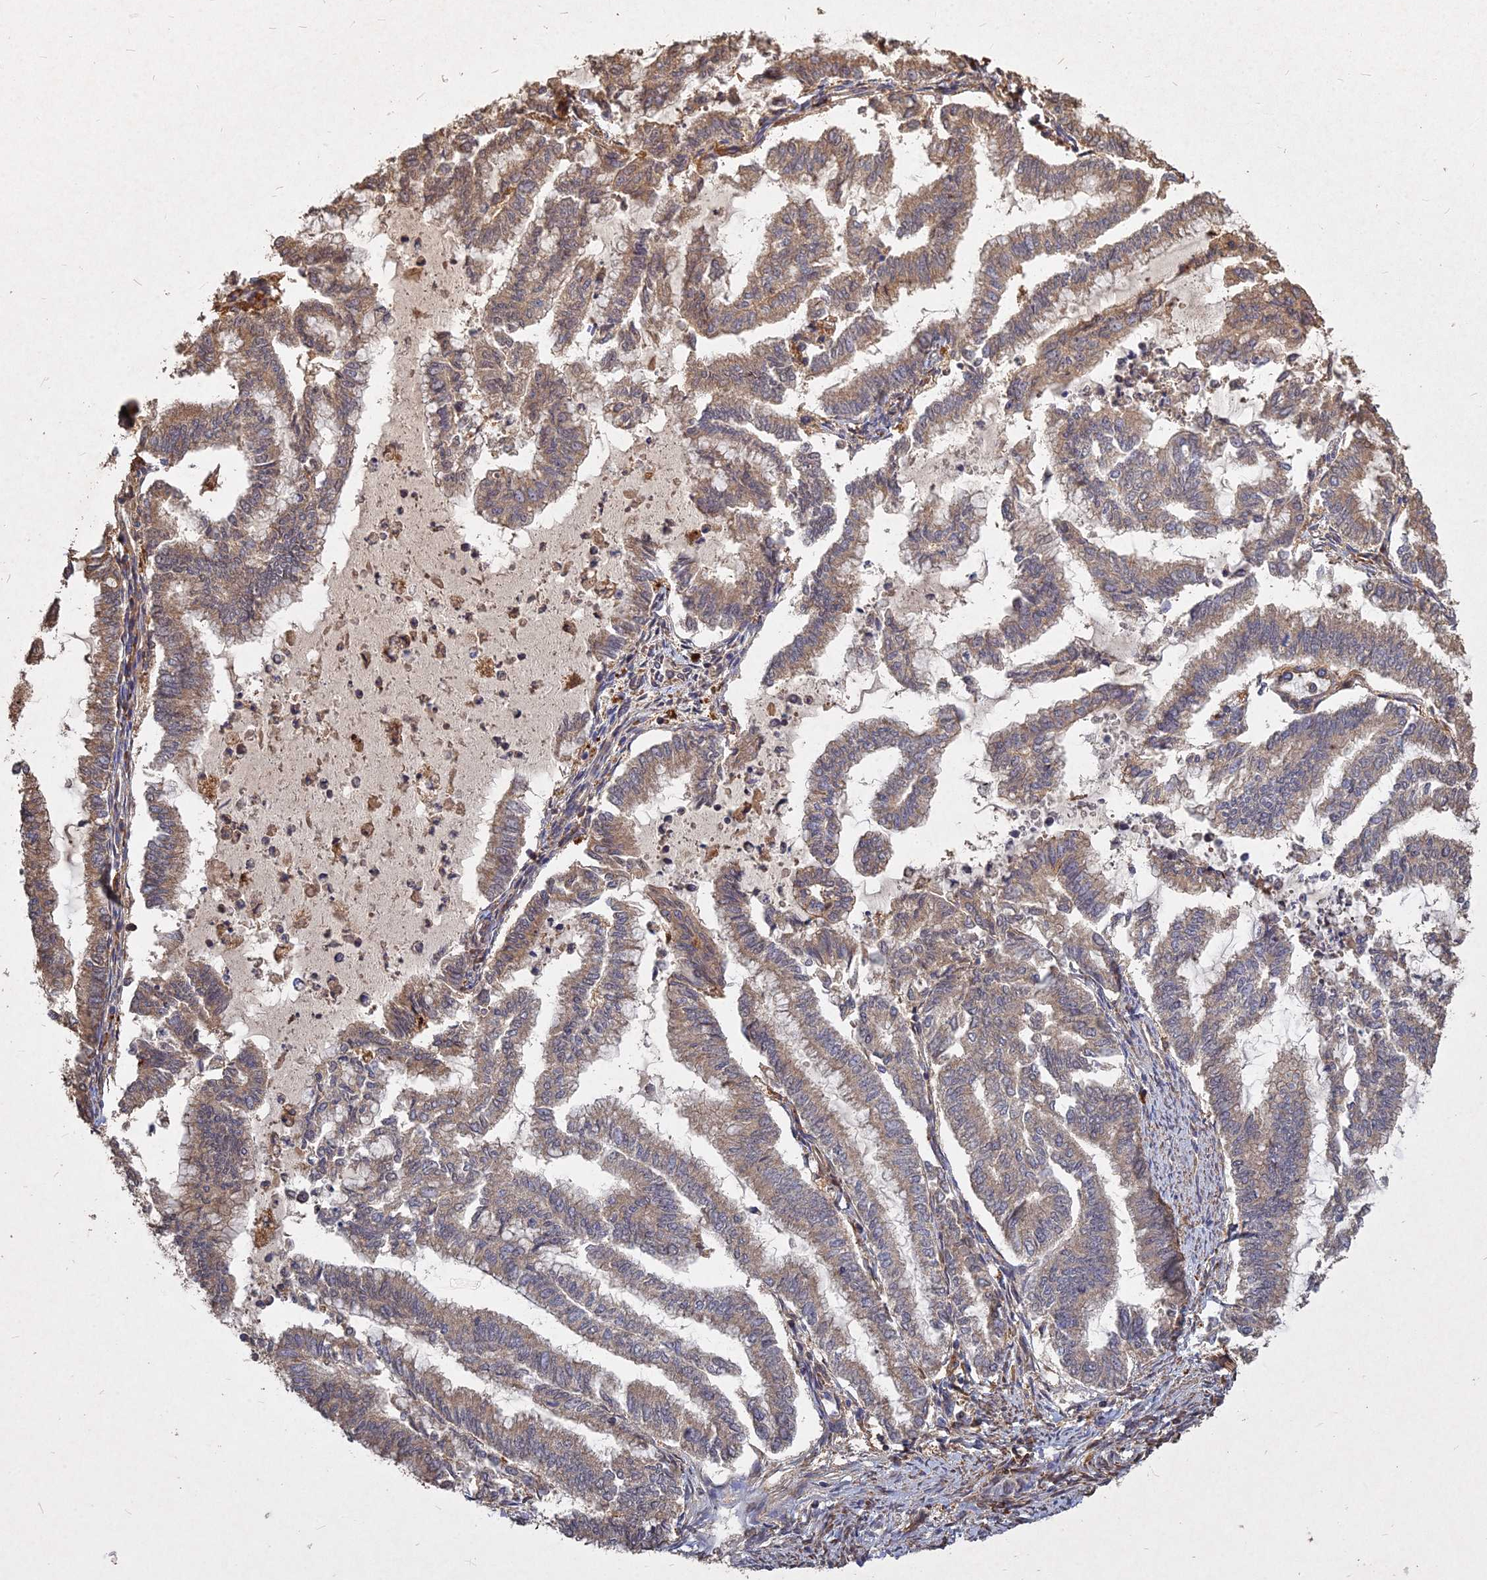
{"staining": {"intensity": "moderate", "quantity": ">75%", "location": "cytoplasmic/membranous"}, "tissue": "endometrial cancer", "cell_type": "Tumor cells", "image_type": "cancer", "snomed": [{"axis": "morphology", "description": "Adenocarcinoma, NOS"}, {"axis": "topography", "description": "Endometrium"}], "caption": "DAB immunohistochemical staining of human endometrial adenocarcinoma exhibits moderate cytoplasmic/membranous protein expression in approximately >75% of tumor cells.", "gene": "UBE2W", "patient": {"sex": "female", "age": 79}}